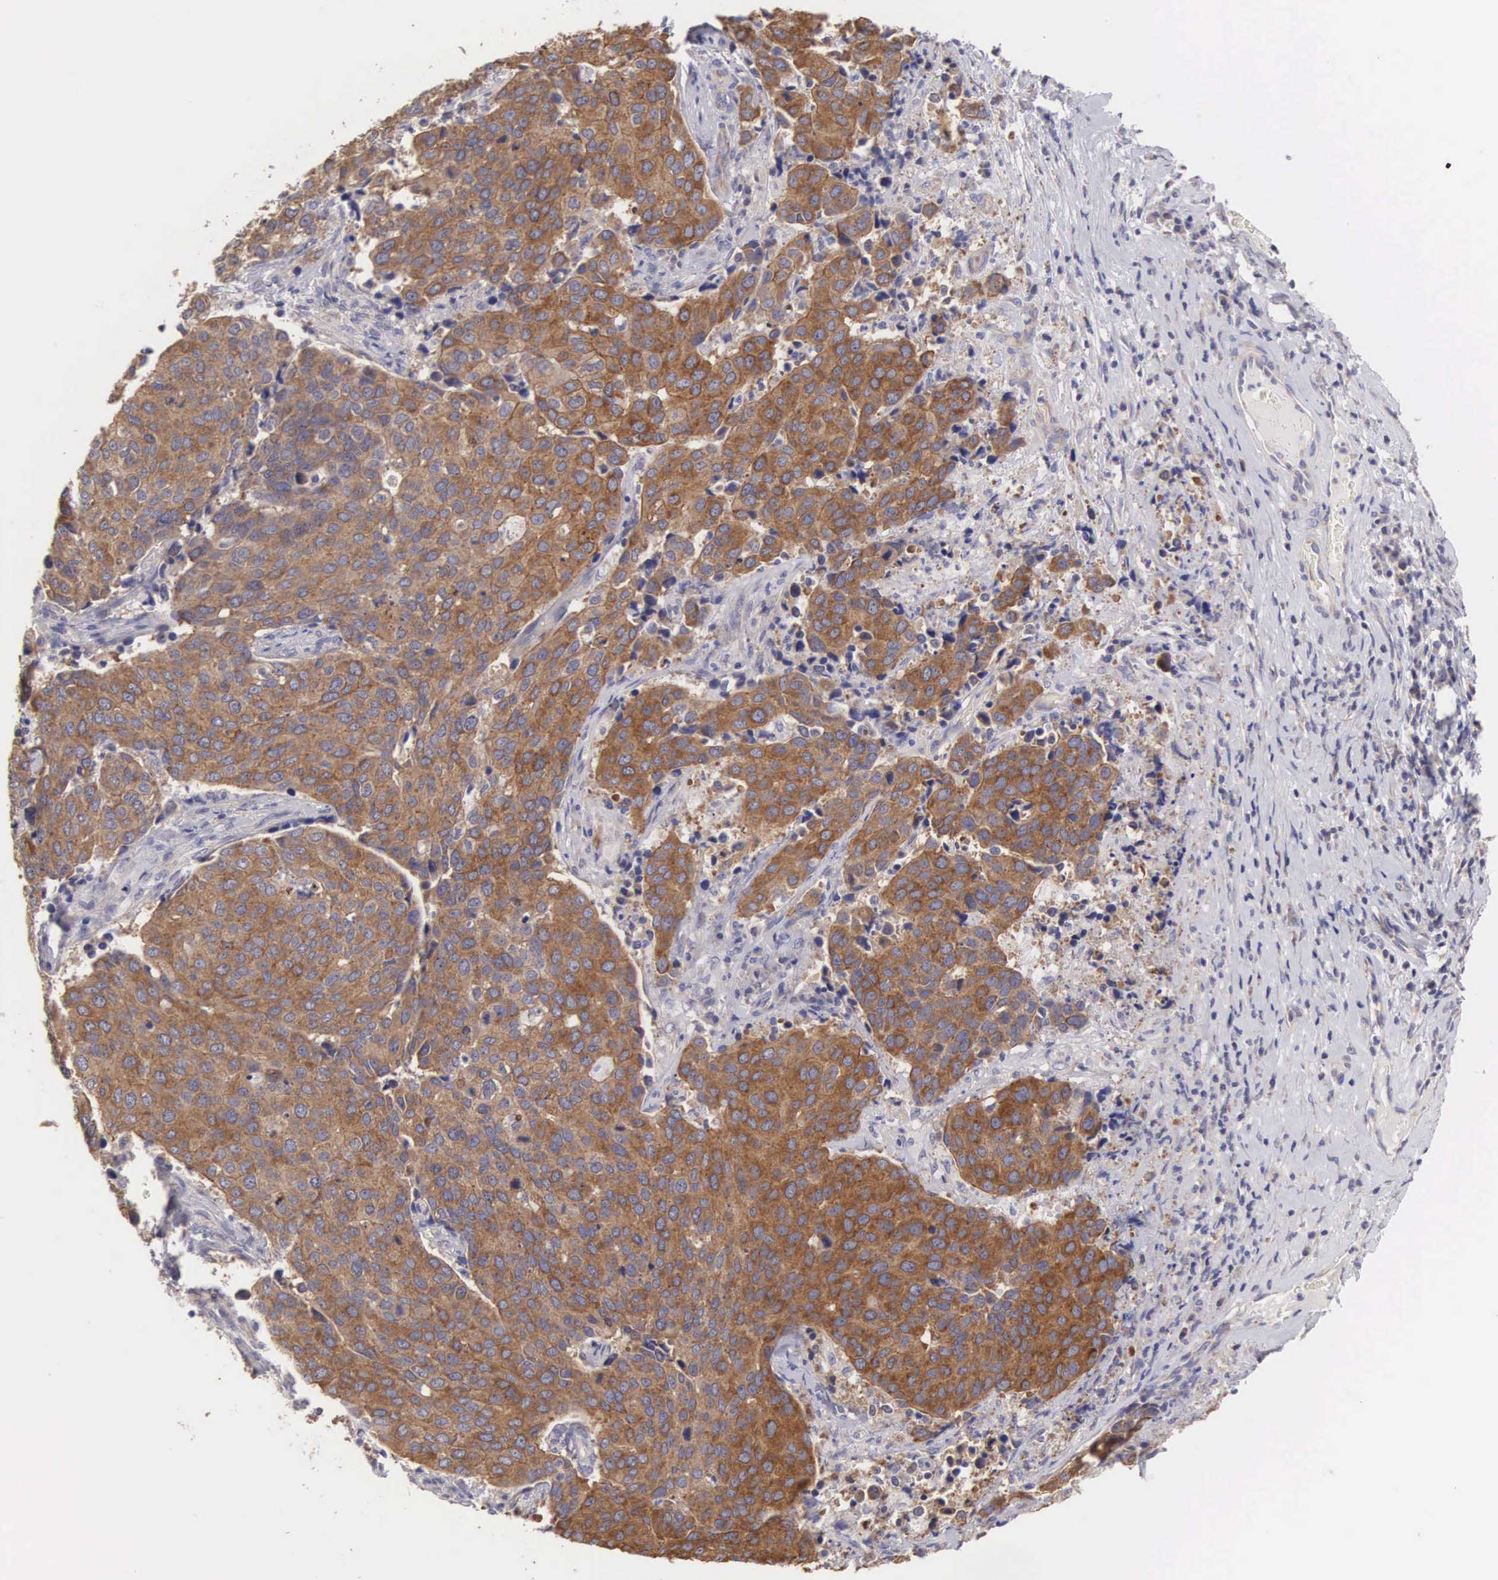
{"staining": {"intensity": "strong", "quantity": ">75%", "location": "cytoplasmic/membranous"}, "tissue": "cervical cancer", "cell_type": "Tumor cells", "image_type": "cancer", "snomed": [{"axis": "morphology", "description": "Squamous cell carcinoma, NOS"}, {"axis": "topography", "description": "Cervix"}], "caption": "Cervical cancer tissue displays strong cytoplasmic/membranous expression in about >75% of tumor cells", "gene": "TXLNG", "patient": {"sex": "female", "age": 57}}